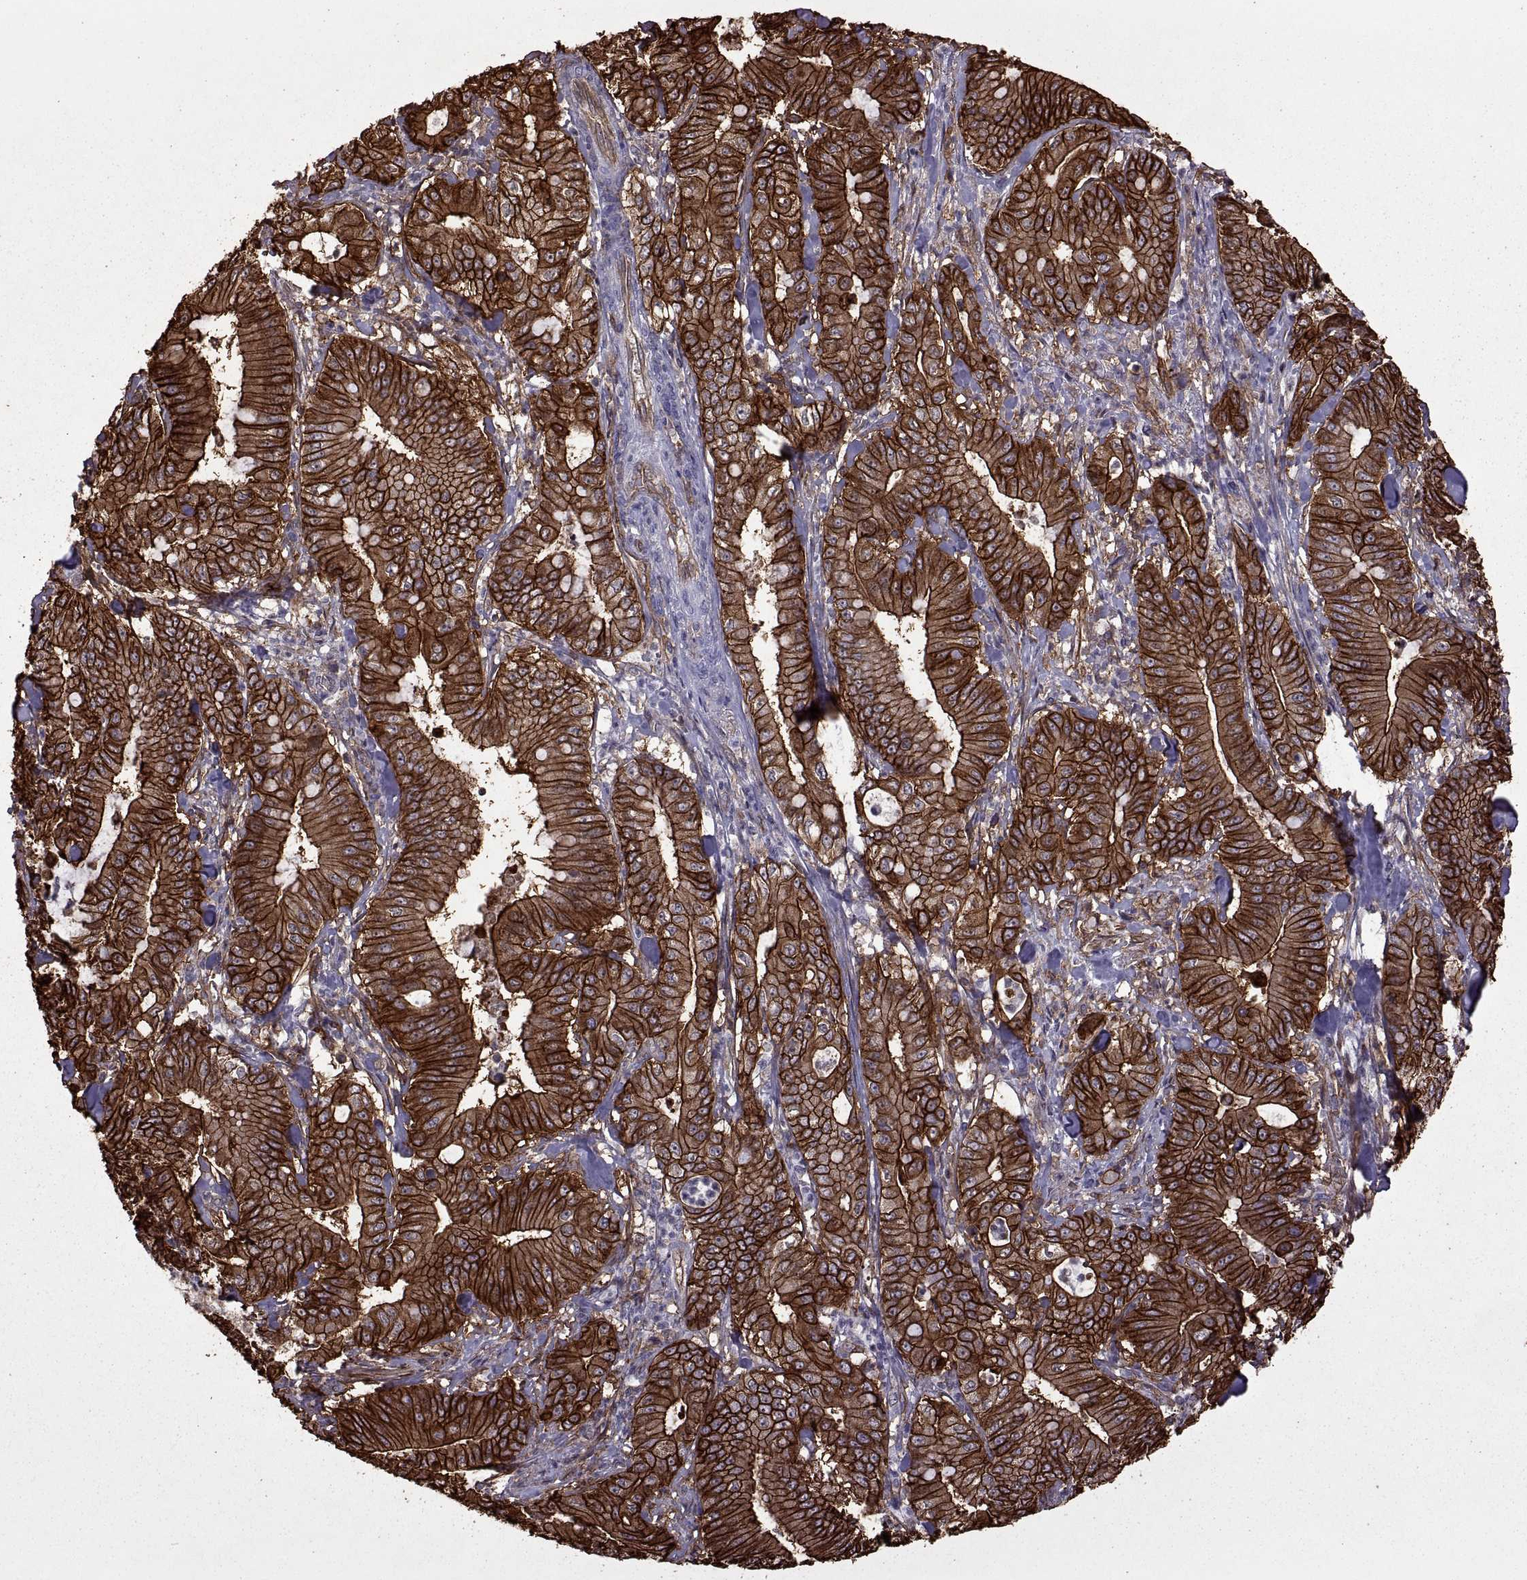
{"staining": {"intensity": "strong", "quantity": ">75%", "location": "cytoplasmic/membranous"}, "tissue": "pancreatic cancer", "cell_type": "Tumor cells", "image_type": "cancer", "snomed": [{"axis": "morphology", "description": "Adenocarcinoma, NOS"}, {"axis": "topography", "description": "Pancreas"}], "caption": "Protein staining shows strong cytoplasmic/membranous expression in about >75% of tumor cells in pancreatic cancer.", "gene": "S100A10", "patient": {"sex": "male", "age": 71}}